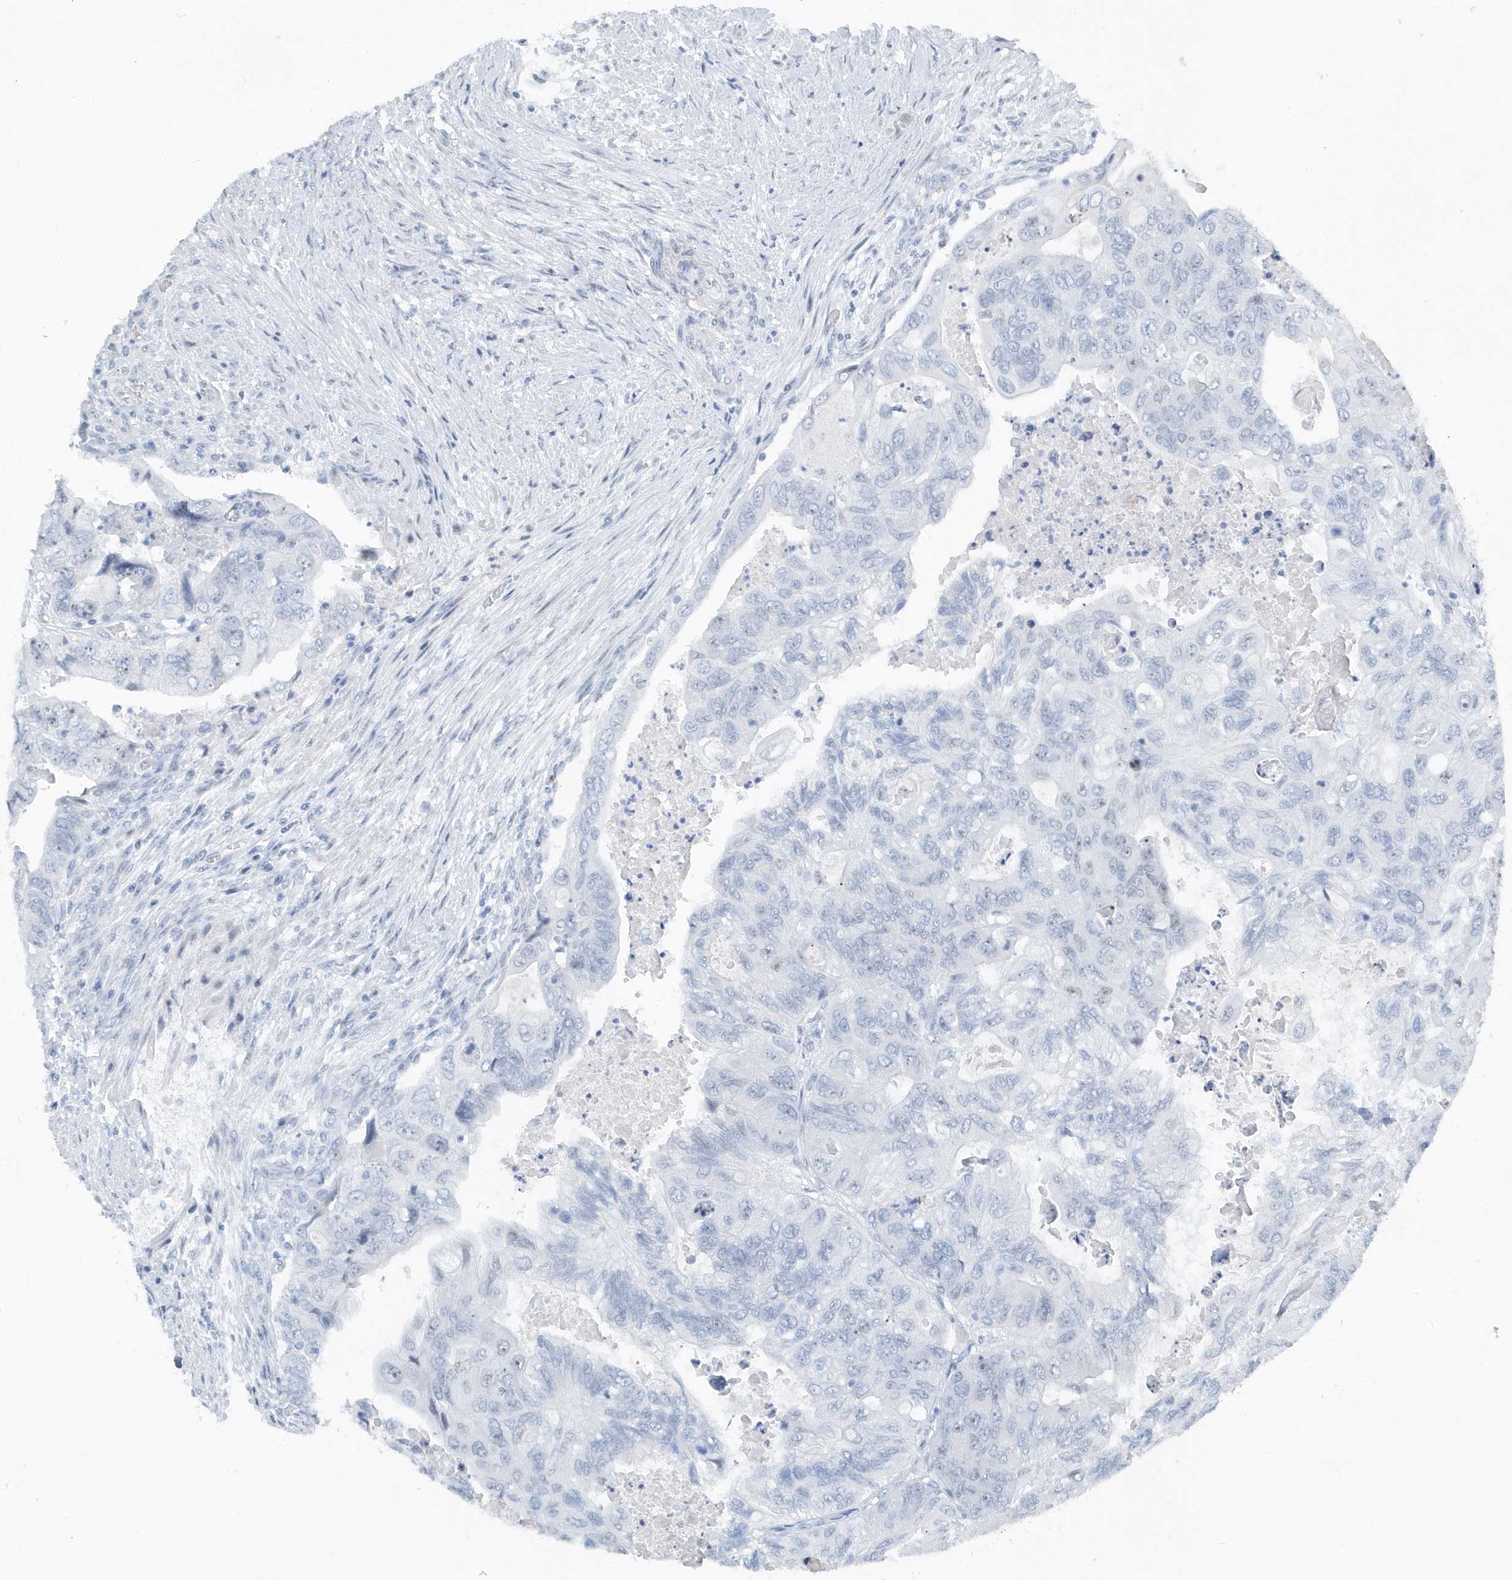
{"staining": {"intensity": "negative", "quantity": "none", "location": "none"}, "tissue": "colorectal cancer", "cell_type": "Tumor cells", "image_type": "cancer", "snomed": [{"axis": "morphology", "description": "Adenocarcinoma, NOS"}, {"axis": "topography", "description": "Rectum"}], "caption": "A high-resolution histopathology image shows immunohistochemistry staining of colorectal cancer, which exhibits no significant staining in tumor cells. (DAB (3,3'-diaminobenzidine) immunohistochemistry (IHC) with hematoxylin counter stain).", "gene": "RPF2", "patient": {"sex": "male", "age": 63}}